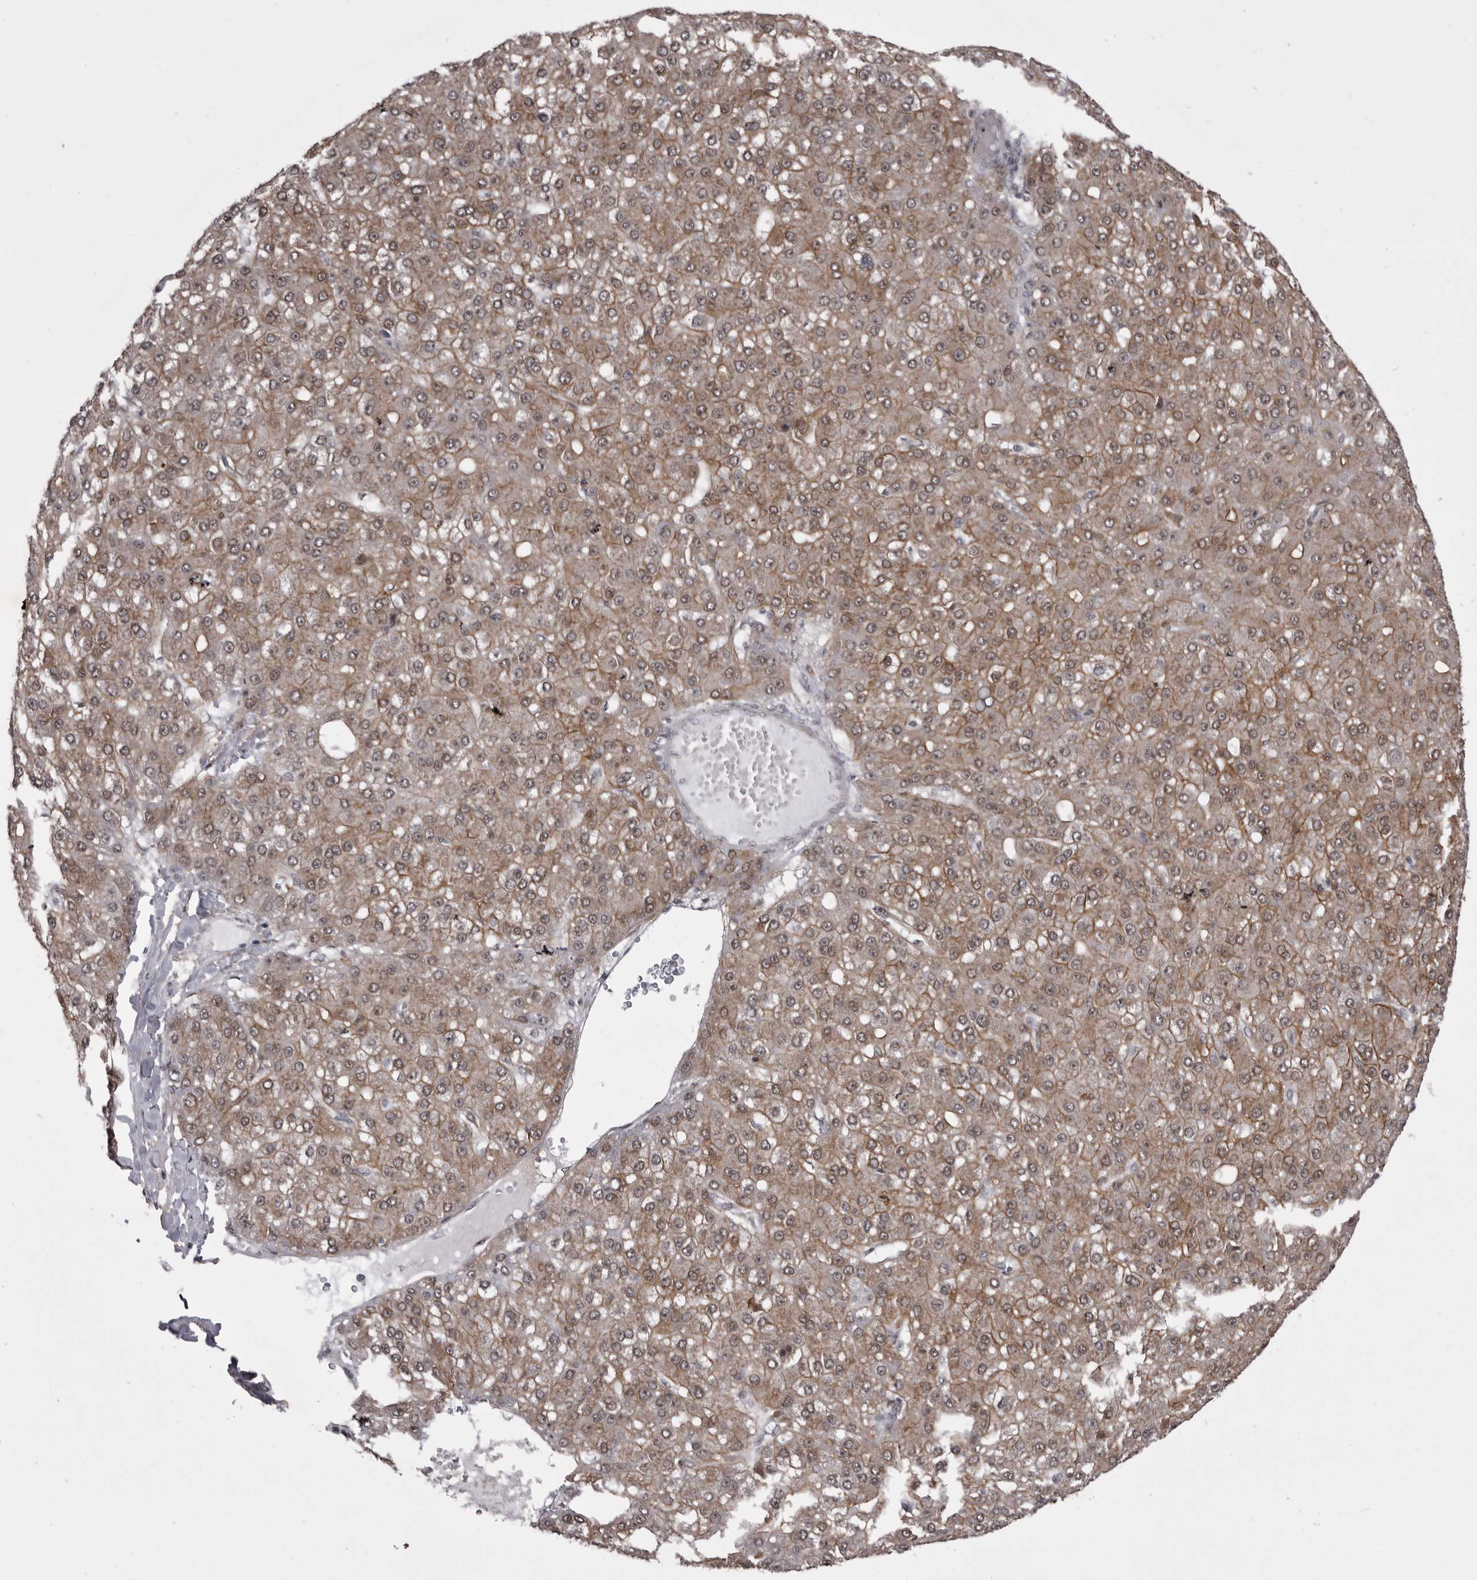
{"staining": {"intensity": "moderate", "quantity": "25%-75%", "location": "cytoplasmic/membranous,nuclear"}, "tissue": "liver cancer", "cell_type": "Tumor cells", "image_type": "cancer", "snomed": [{"axis": "morphology", "description": "Carcinoma, Hepatocellular, NOS"}, {"axis": "topography", "description": "Liver"}], "caption": "High-power microscopy captured an immunohistochemistry photomicrograph of liver cancer (hepatocellular carcinoma), revealing moderate cytoplasmic/membranous and nuclear positivity in approximately 25%-75% of tumor cells.", "gene": "PRPF3", "patient": {"sex": "male", "age": 67}}